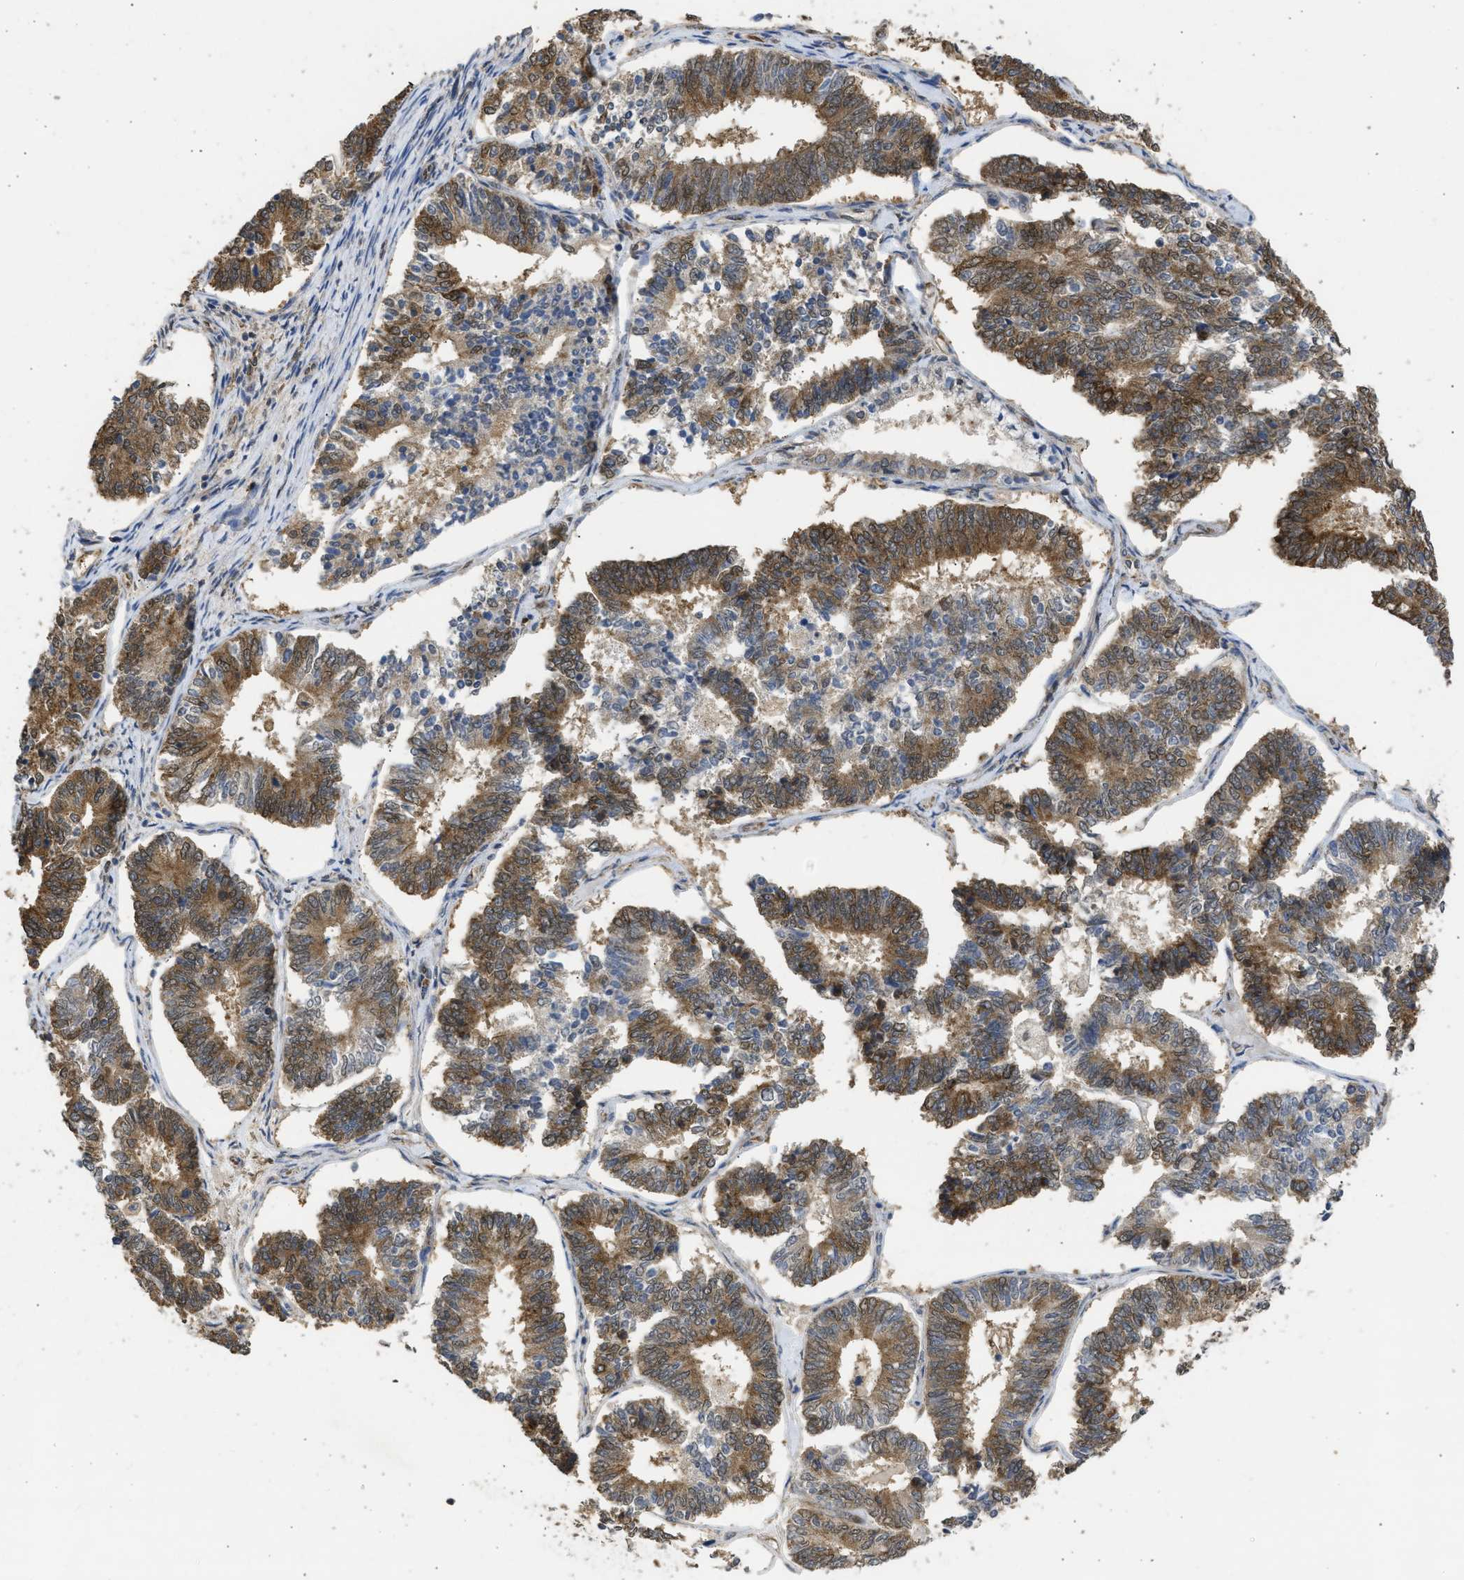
{"staining": {"intensity": "strong", "quantity": ">75%", "location": "cytoplasmic/membranous"}, "tissue": "endometrial cancer", "cell_type": "Tumor cells", "image_type": "cancer", "snomed": [{"axis": "morphology", "description": "Adenocarcinoma, NOS"}, {"axis": "topography", "description": "Endometrium"}], "caption": "Protein expression by immunohistochemistry (IHC) shows strong cytoplasmic/membranous expression in approximately >75% of tumor cells in adenocarcinoma (endometrial). (DAB = brown stain, brightfield microscopy at high magnification).", "gene": "DNAJC1", "patient": {"sex": "female", "age": 70}}